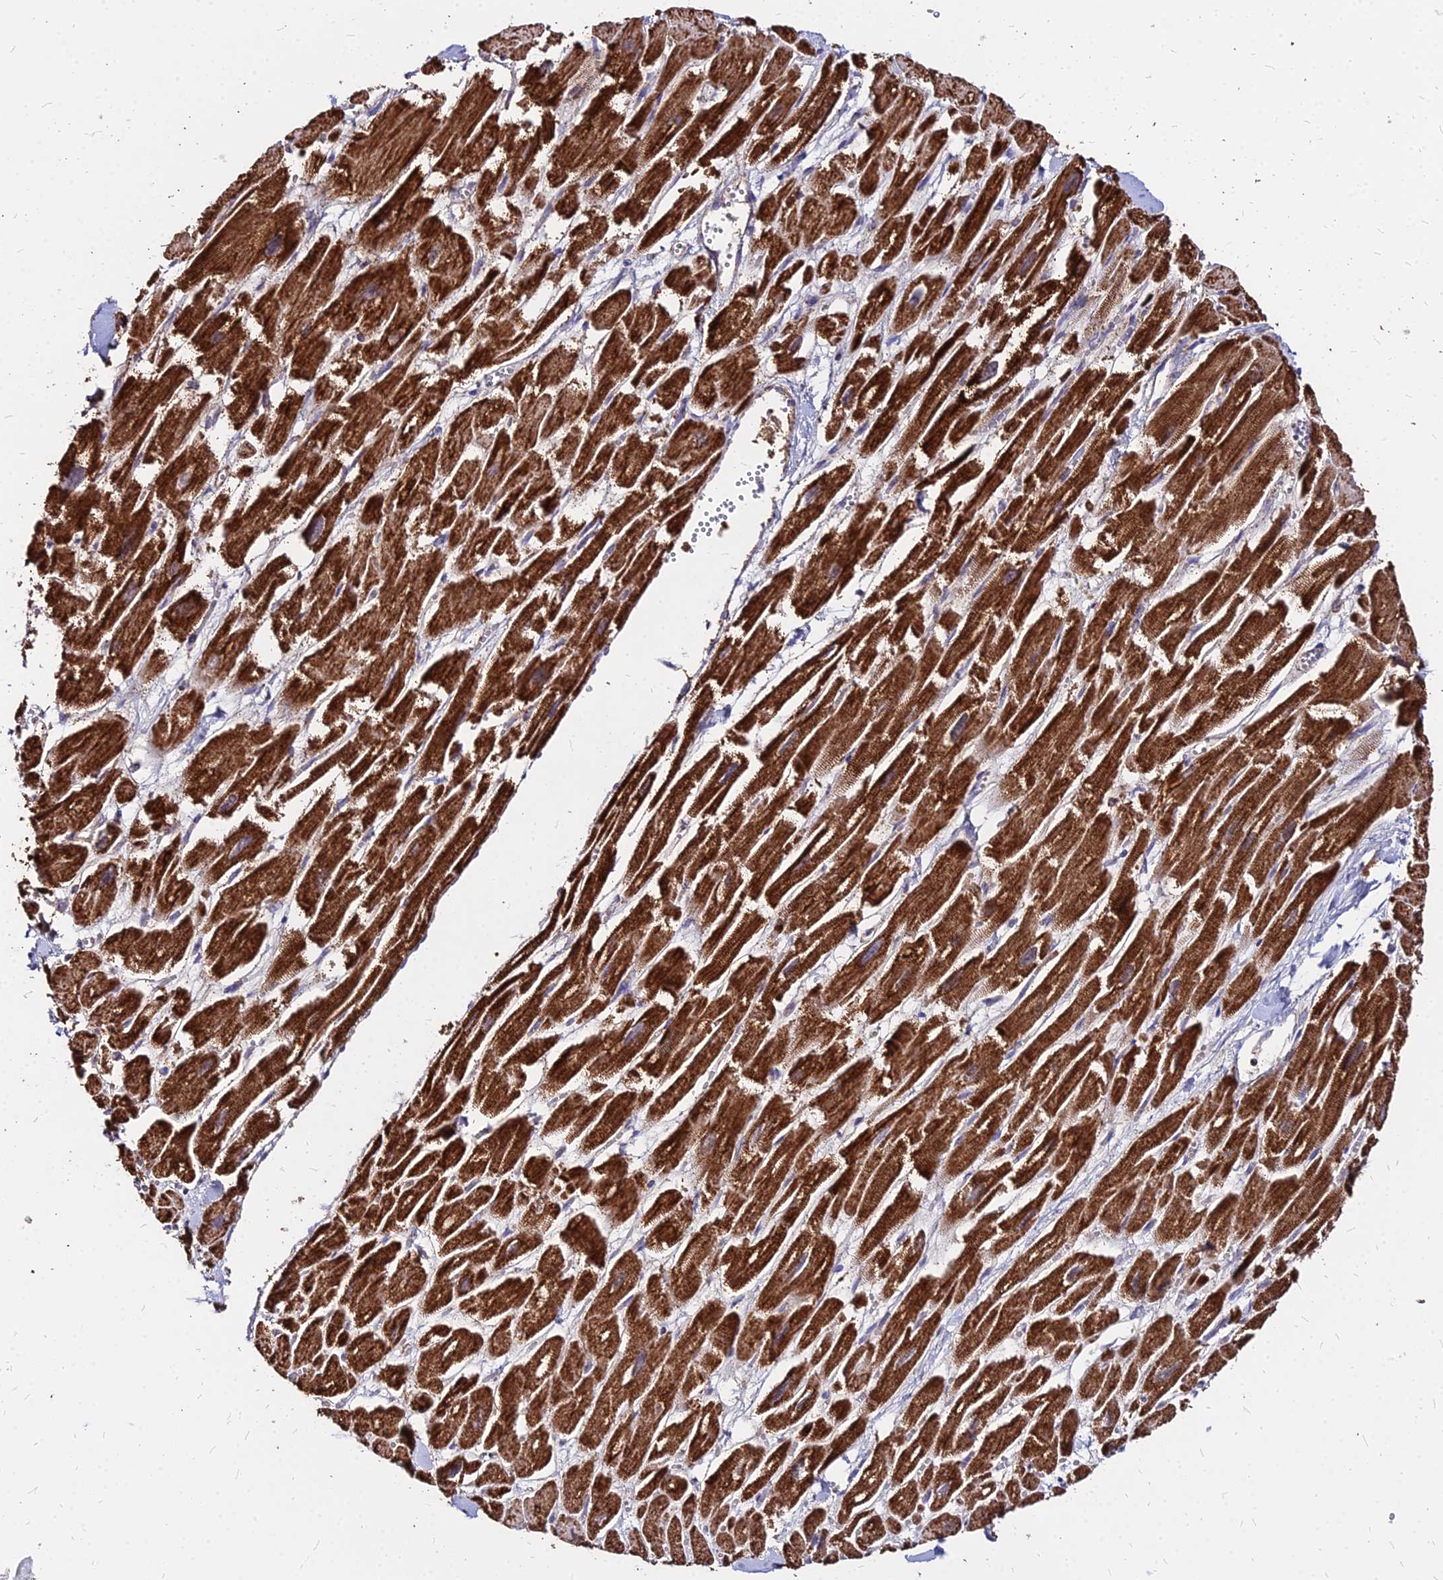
{"staining": {"intensity": "strong", "quantity": ">75%", "location": "cytoplasmic/membranous"}, "tissue": "heart muscle", "cell_type": "Cardiomyocytes", "image_type": "normal", "snomed": [{"axis": "morphology", "description": "Normal tissue, NOS"}, {"axis": "topography", "description": "Heart"}], "caption": "Brown immunohistochemical staining in normal heart muscle reveals strong cytoplasmic/membranous positivity in approximately >75% of cardiomyocytes.", "gene": "DLD", "patient": {"sex": "male", "age": 54}}